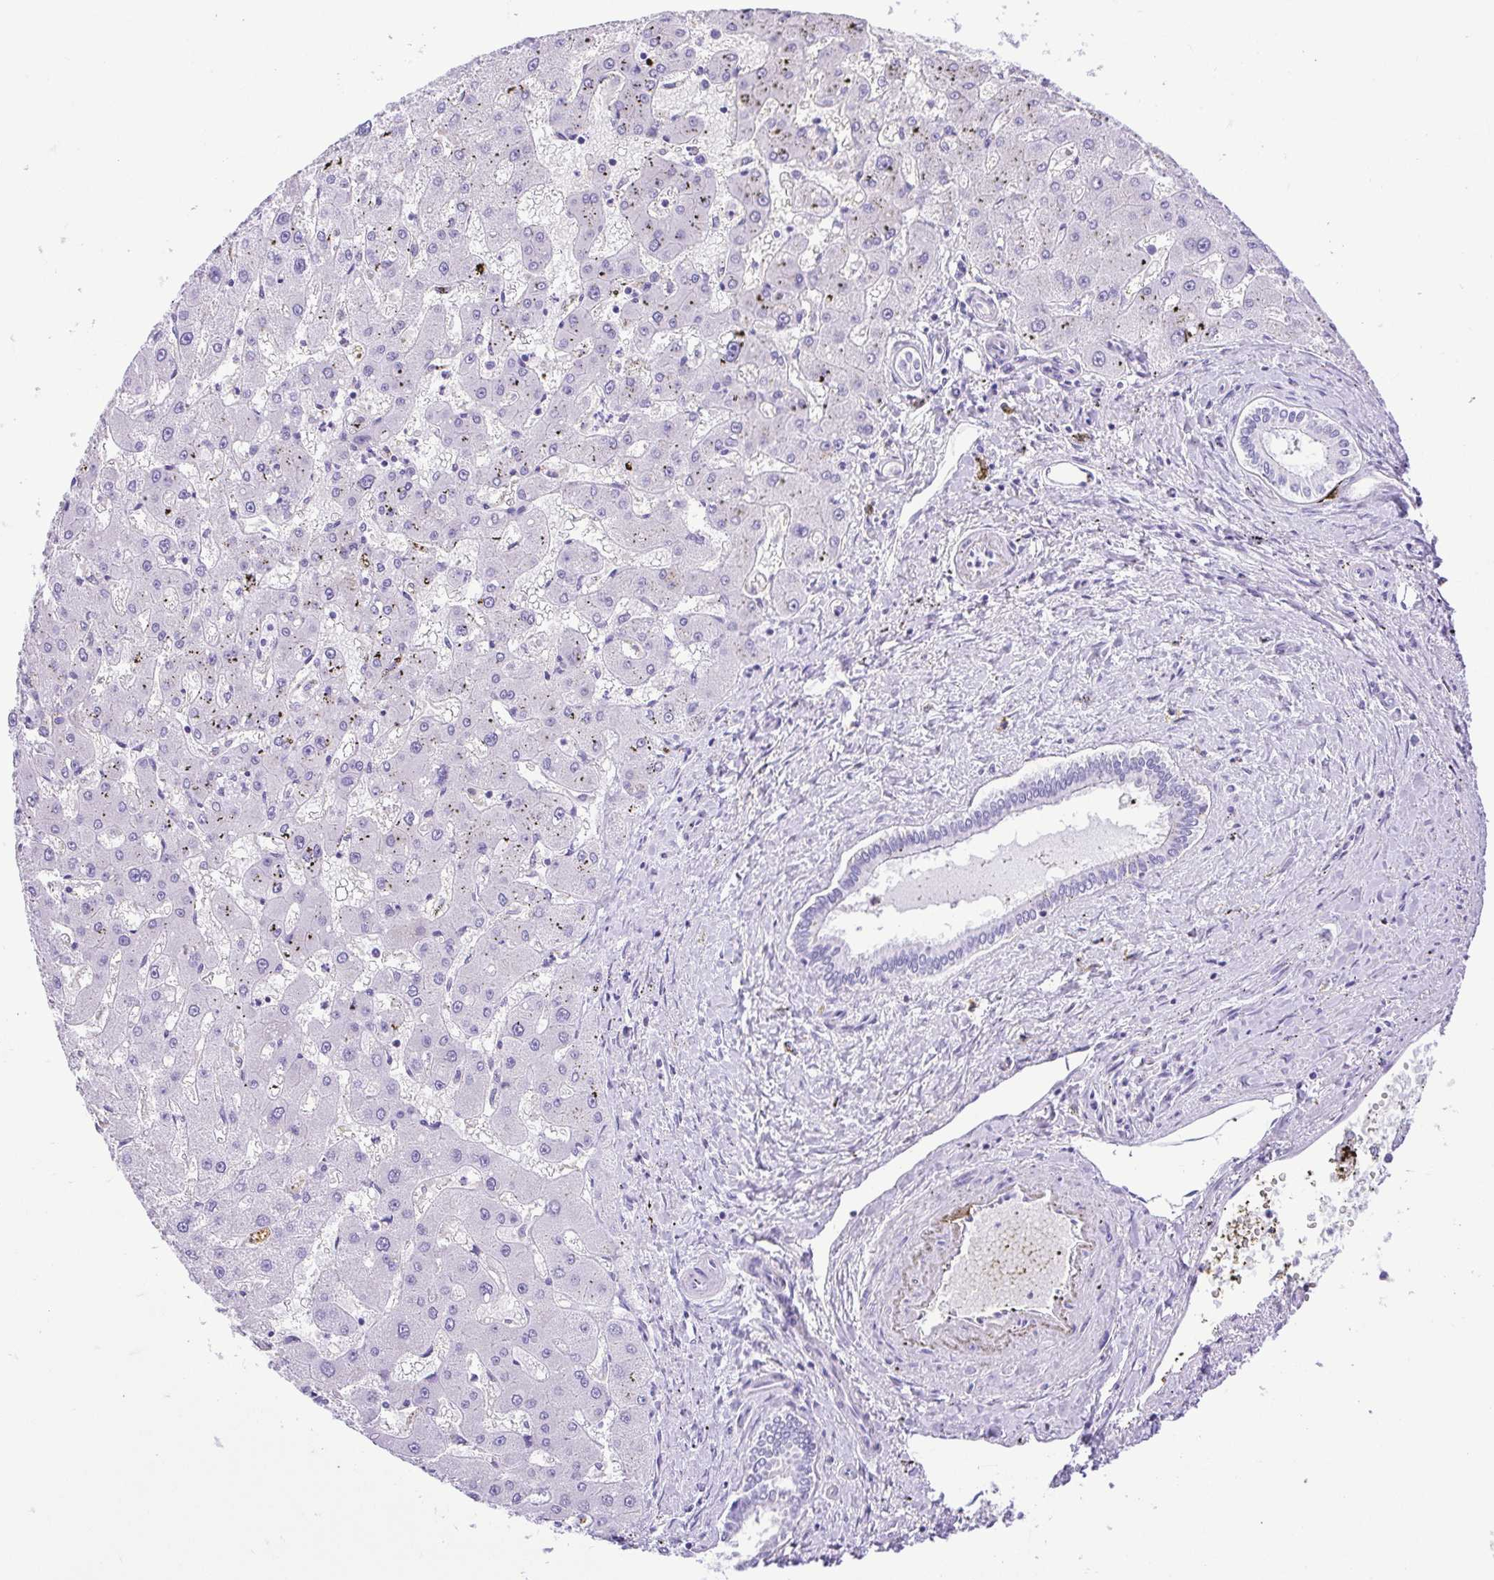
{"staining": {"intensity": "negative", "quantity": "none", "location": "none"}, "tissue": "liver cancer", "cell_type": "Tumor cells", "image_type": "cancer", "snomed": [{"axis": "morphology", "description": "Carcinoma, Hepatocellular, NOS"}, {"axis": "topography", "description": "Liver"}], "caption": "DAB immunohistochemical staining of human hepatocellular carcinoma (liver) demonstrates no significant positivity in tumor cells.", "gene": "CDSN", "patient": {"sex": "male", "age": 67}}